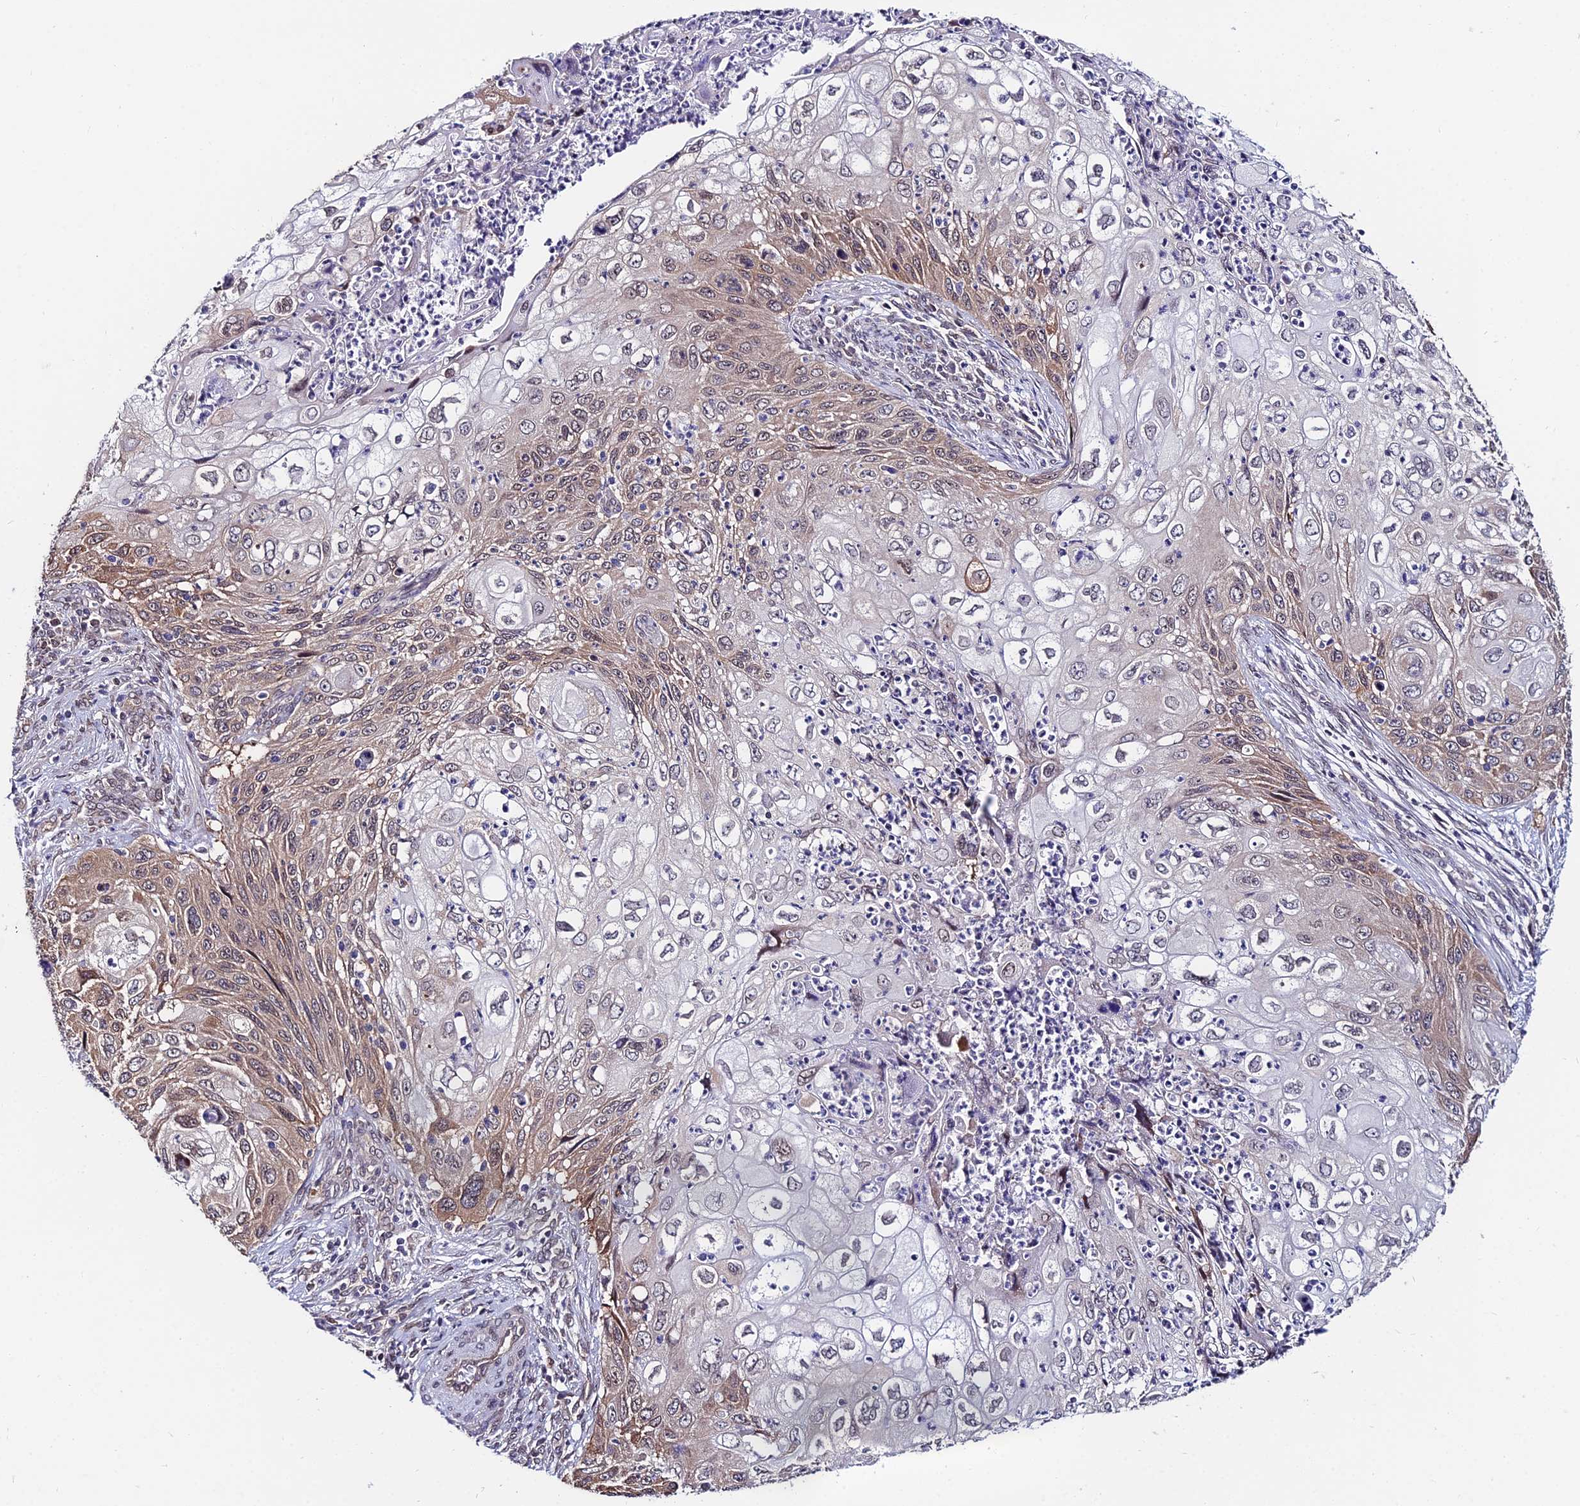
{"staining": {"intensity": "moderate", "quantity": "<25%", "location": "cytoplasmic/membranous,nuclear"}, "tissue": "cervical cancer", "cell_type": "Tumor cells", "image_type": "cancer", "snomed": [{"axis": "morphology", "description": "Squamous cell carcinoma, NOS"}, {"axis": "topography", "description": "Cervix"}], "caption": "The image shows immunohistochemical staining of cervical squamous cell carcinoma. There is moderate cytoplasmic/membranous and nuclear staining is identified in approximately <25% of tumor cells.", "gene": "INPP4A", "patient": {"sex": "female", "age": 70}}